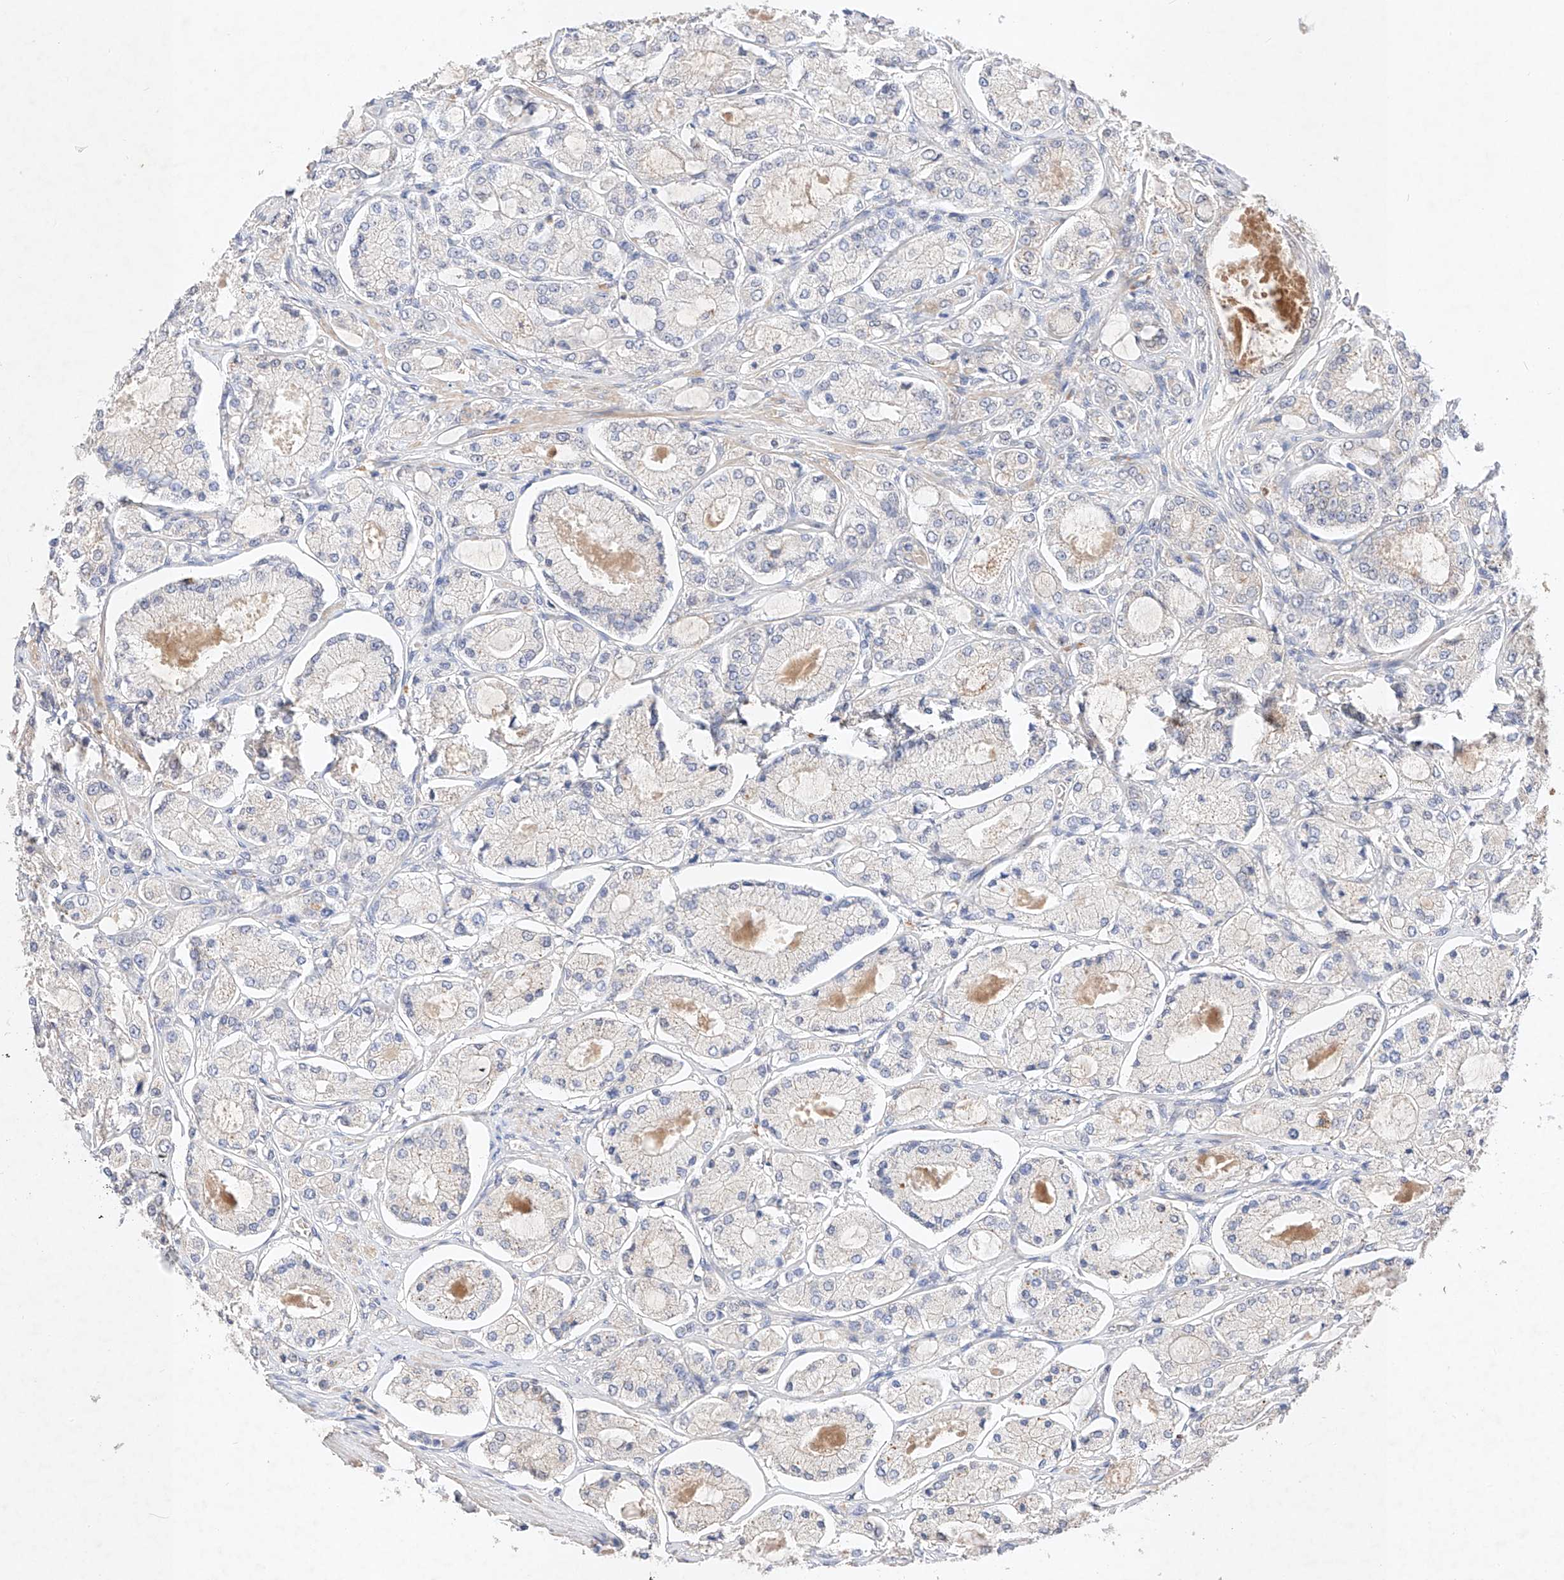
{"staining": {"intensity": "negative", "quantity": "none", "location": "none"}, "tissue": "prostate cancer", "cell_type": "Tumor cells", "image_type": "cancer", "snomed": [{"axis": "morphology", "description": "Adenocarcinoma, High grade"}, {"axis": "topography", "description": "Prostate"}], "caption": "Prostate adenocarcinoma (high-grade) stained for a protein using immunohistochemistry (IHC) exhibits no positivity tumor cells.", "gene": "ZNF124", "patient": {"sex": "male", "age": 65}}